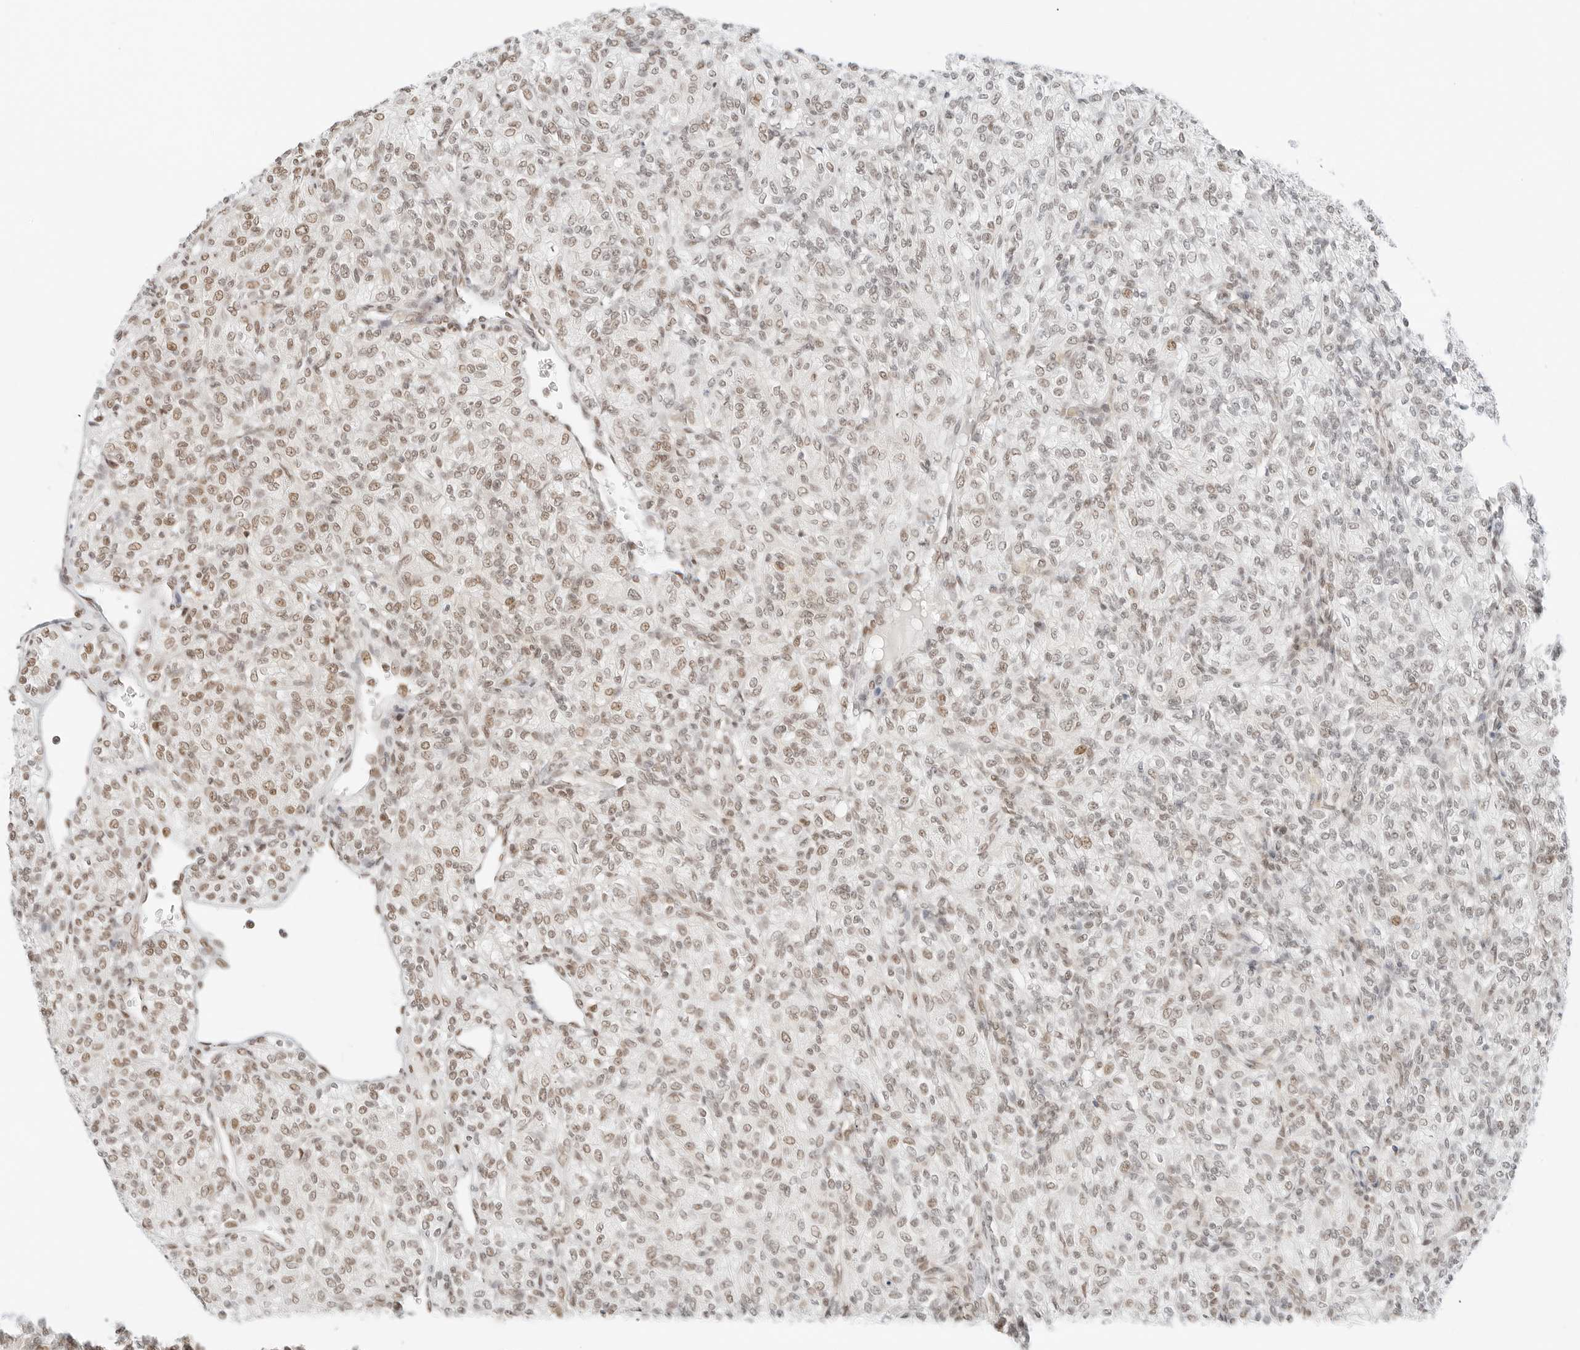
{"staining": {"intensity": "weak", "quantity": "25%-75%", "location": "nuclear"}, "tissue": "renal cancer", "cell_type": "Tumor cells", "image_type": "cancer", "snomed": [{"axis": "morphology", "description": "Adenocarcinoma, NOS"}, {"axis": "topography", "description": "Kidney"}], "caption": "High-magnification brightfield microscopy of renal adenocarcinoma stained with DAB (3,3'-diaminobenzidine) (brown) and counterstained with hematoxylin (blue). tumor cells exhibit weak nuclear expression is present in approximately25%-75% of cells.", "gene": "CRTC2", "patient": {"sex": "male", "age": 77}}